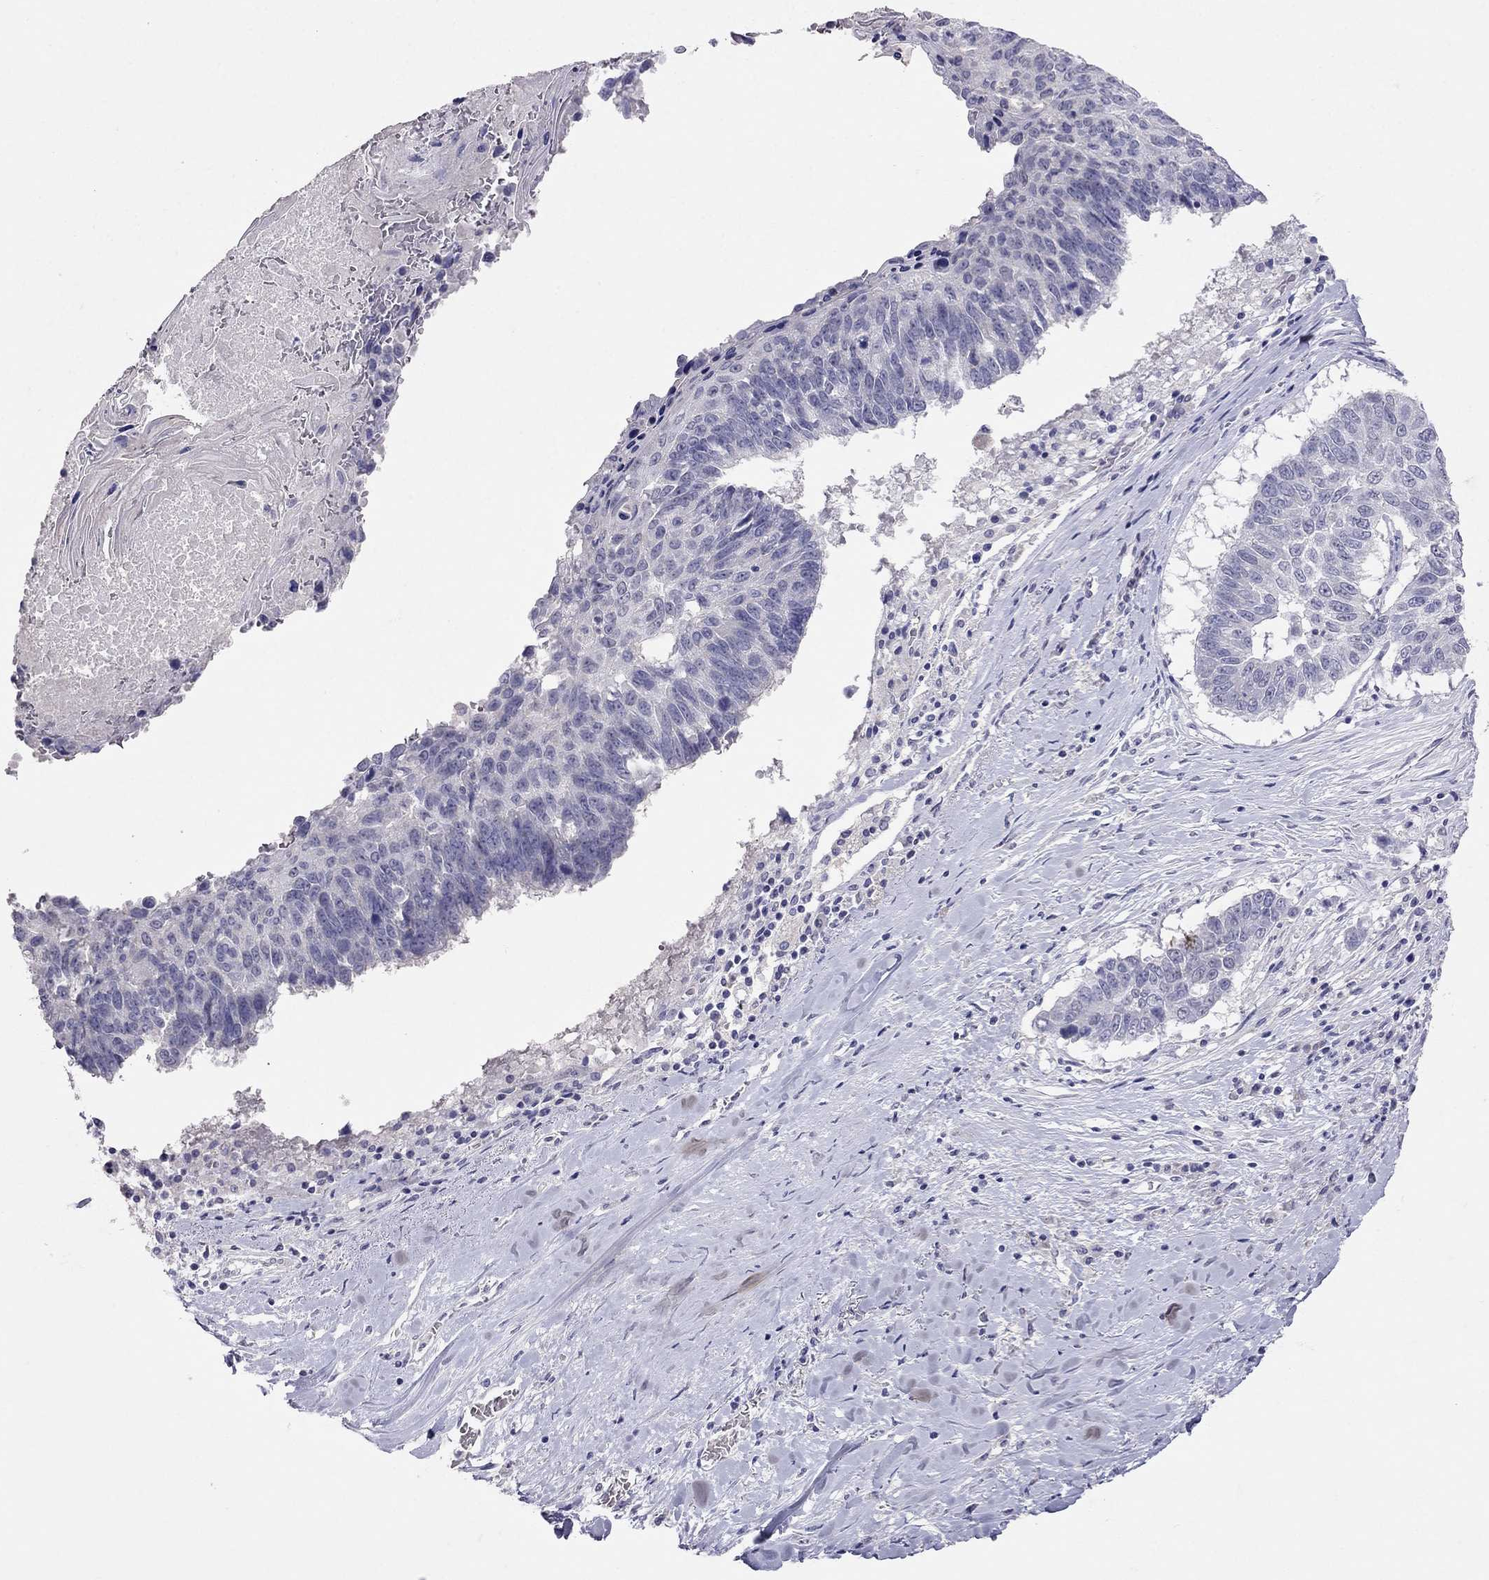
{"staining": {"intensity": "negative", "quantity": "none", "location": "none"}, "tissue": "lung cancer", "cell_type": "Tumor cells", "image_type": "cancer", "snomed": [{"axis": "morphology", "description": "Squamous cell carcinoma, NOS"}, {"axis": "topography", "description": "Lung"}], "caption": "A photomicrograph of human lung cancer is negative for staining in tumor cells. The staining was performed using DAB (3,3'-diaminobenzidine) to visualize the protein expression in brown, while the nuclei were stained in blue with hematoxylin (Magnification: 20x).", "gene": "FST", "patient": {"sex": "male", "age": 73}}